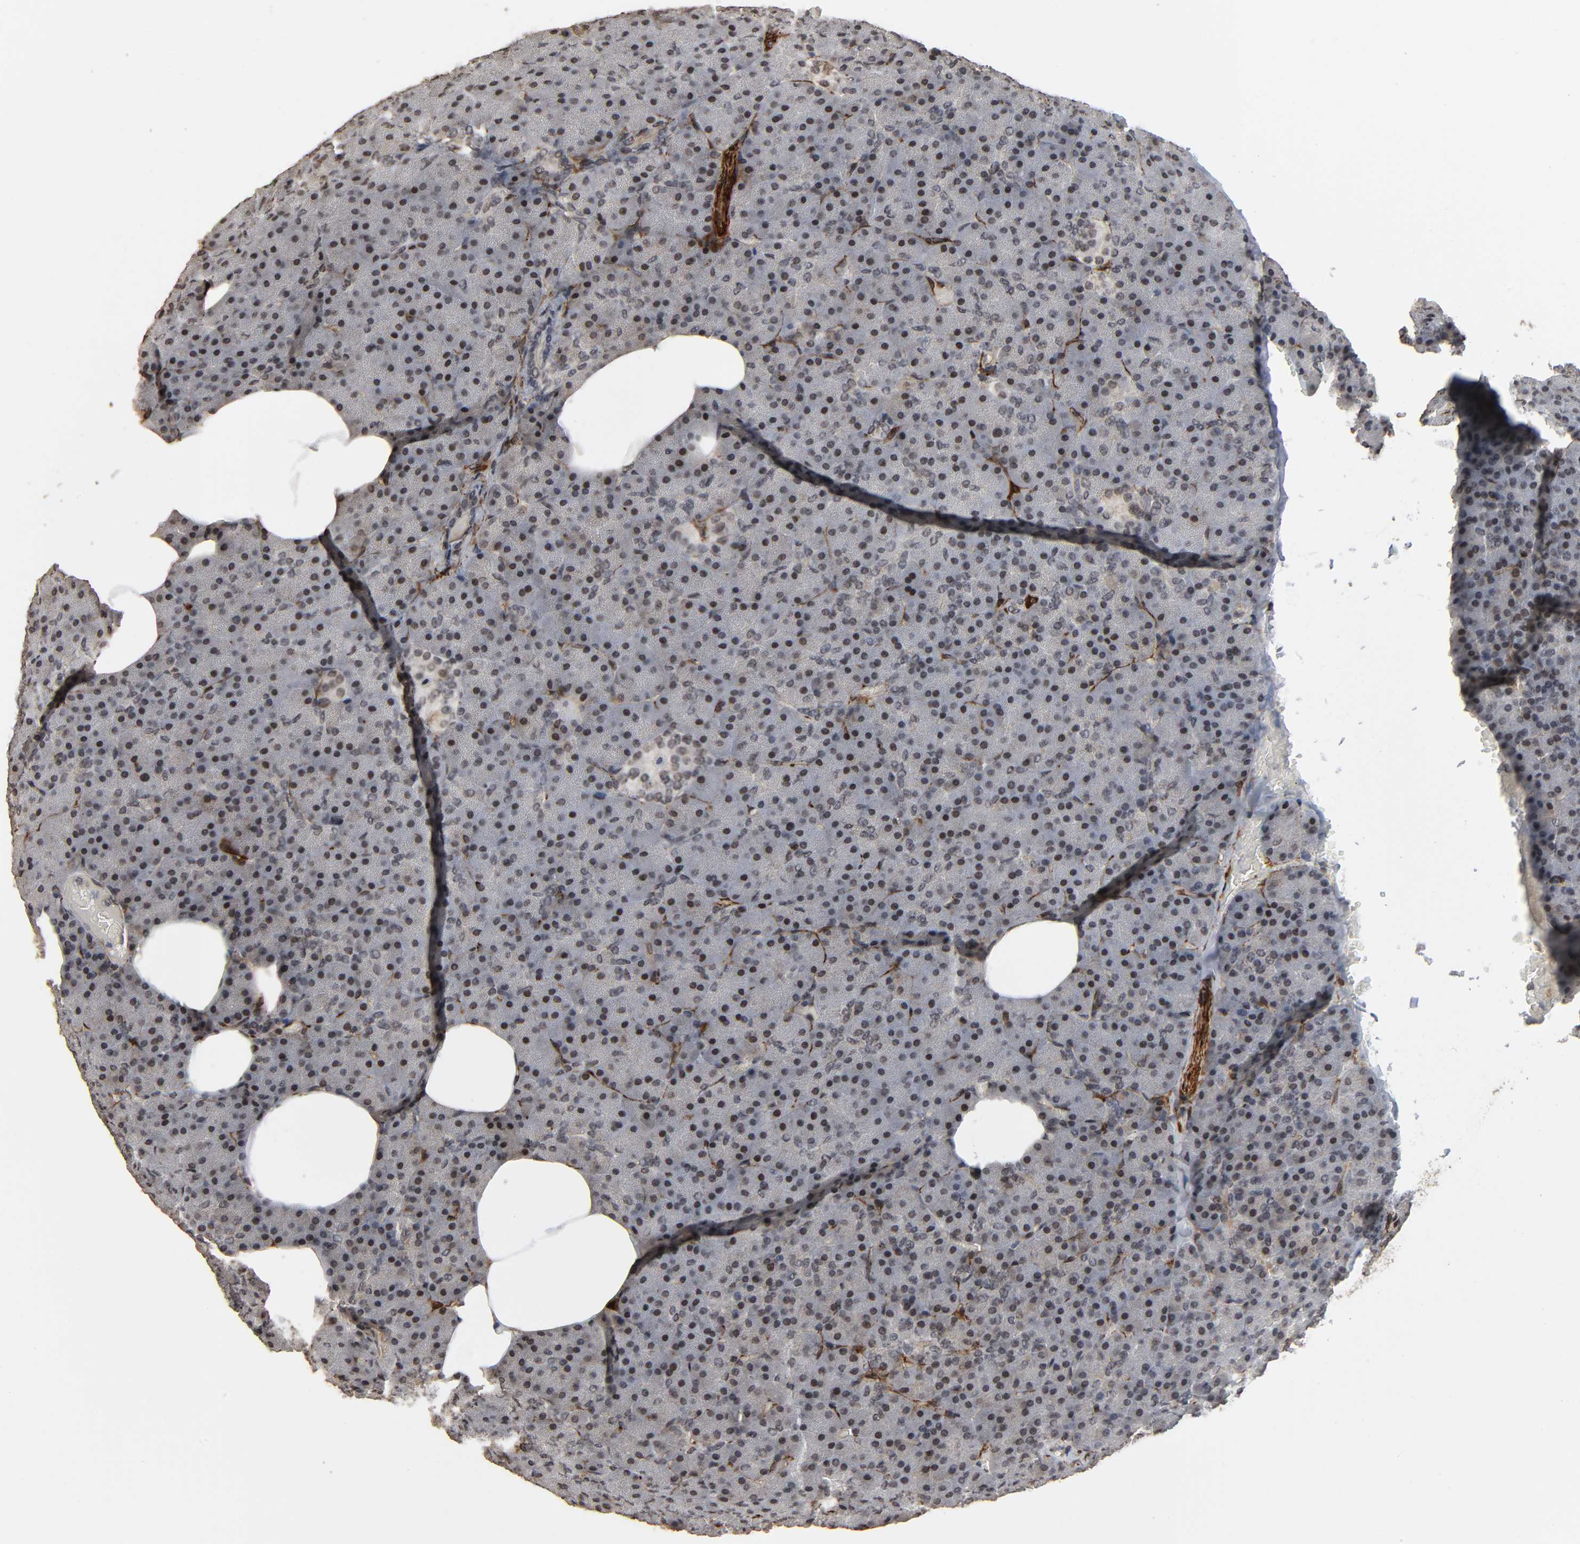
{"staining": {"intensity": "weak", "quantity": ">75%", "location": "cytoplasmic/membranous,nuclear"}, "tissue": "pancreas", "cell_type": "Exocrine glandular cells", "image_type": "normal", "snomed": [{"axis": "morphology", "description": "Normal tissue, NOS"}, {"axis": "topography", "description": "Pancreas"}], "caption": "Pancreas stained with DAB (3,3'-diaminobenzidine) immunohistochemistry (IHC) demonstrates low levels of weak cytoplasmic/membranous,nuclear expression in about >75% of exocrine glandular cells.", "gene": "AHNAK2", "patient": {"sex": "female", "age": 35}}